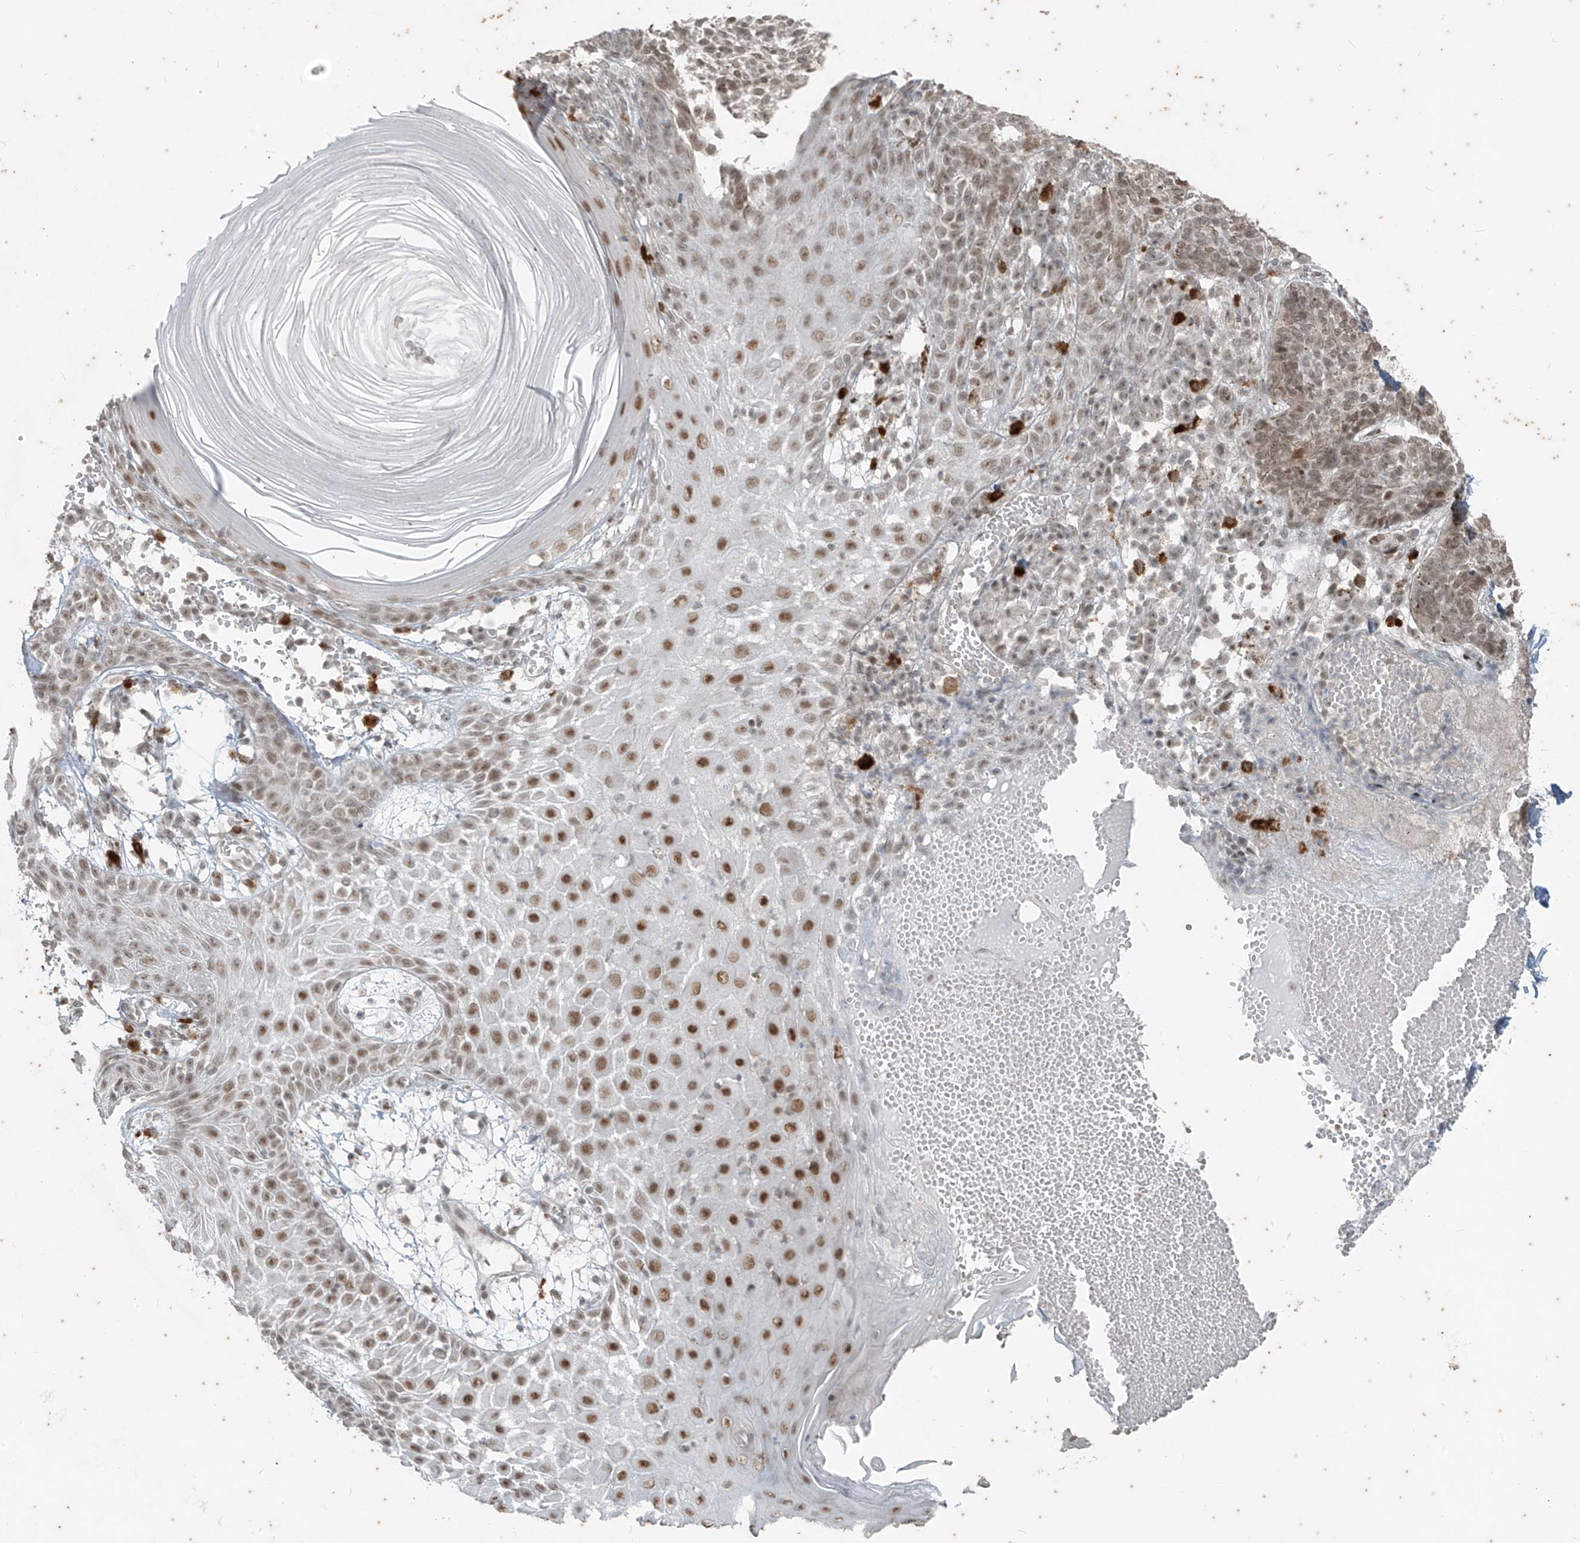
{"staining": {"intensity": "weak", "quantity": ">75%", "location": "nuclear"}, "tissue": "skin cancer", "cell_type": "Tumor cells", "image_type": "cancer", "snomed": [{"axis": "morphology", "description": "Basal cell carcinoma"}, {"axis": "topography", "description": "Skin"}], "caption": "A high-resolution micrograph shows immunohistochemistry (IHC) staining of skin cancer, which exhibits weak nuclear positivity in approximately >75% of tumor cells.", "gene": "ZNF354B", "patient": {"sex": "male", "age": 85}}